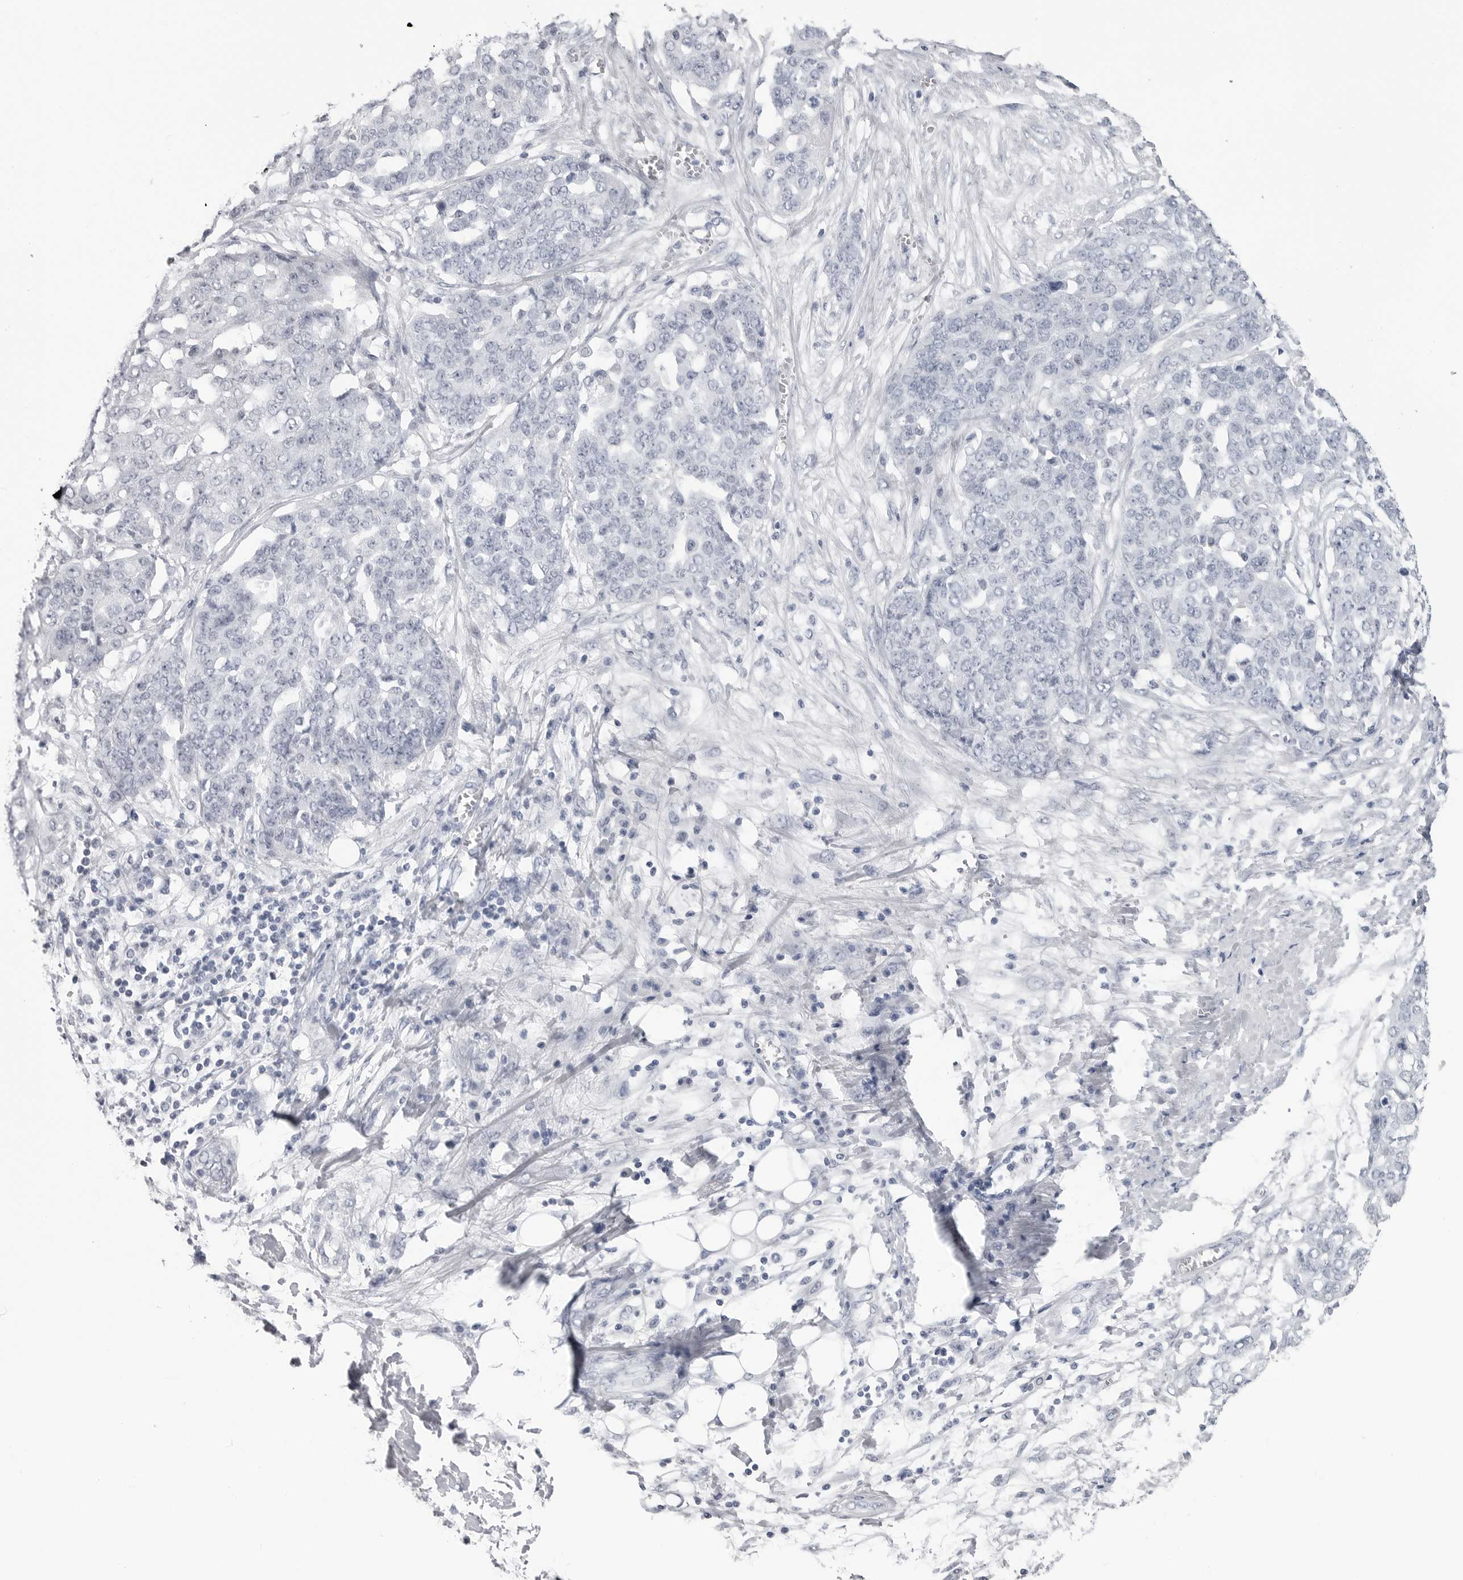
{"staining": {"intensity": "negative", "quantity": "none", "location": "none"}, "tissue": "ovarian cancer", "cell_type": "Tumor cells", "image_type": "cancer", "snomed": [{"axis": "morphology", "description": "Cystadenocarcinoma, serous, NOS"}, {"axis": "topography", "description": "Soft tissue"}, {"axis": "topography", "description": "Ovary"}], "caption": "Protein analysis of ovarian cancer (serous cystadenocarcinoma) reveals no significant positivity in tumor cells.", "gene": "PGA3", "patient": {"sex": "female", "age": 57}}